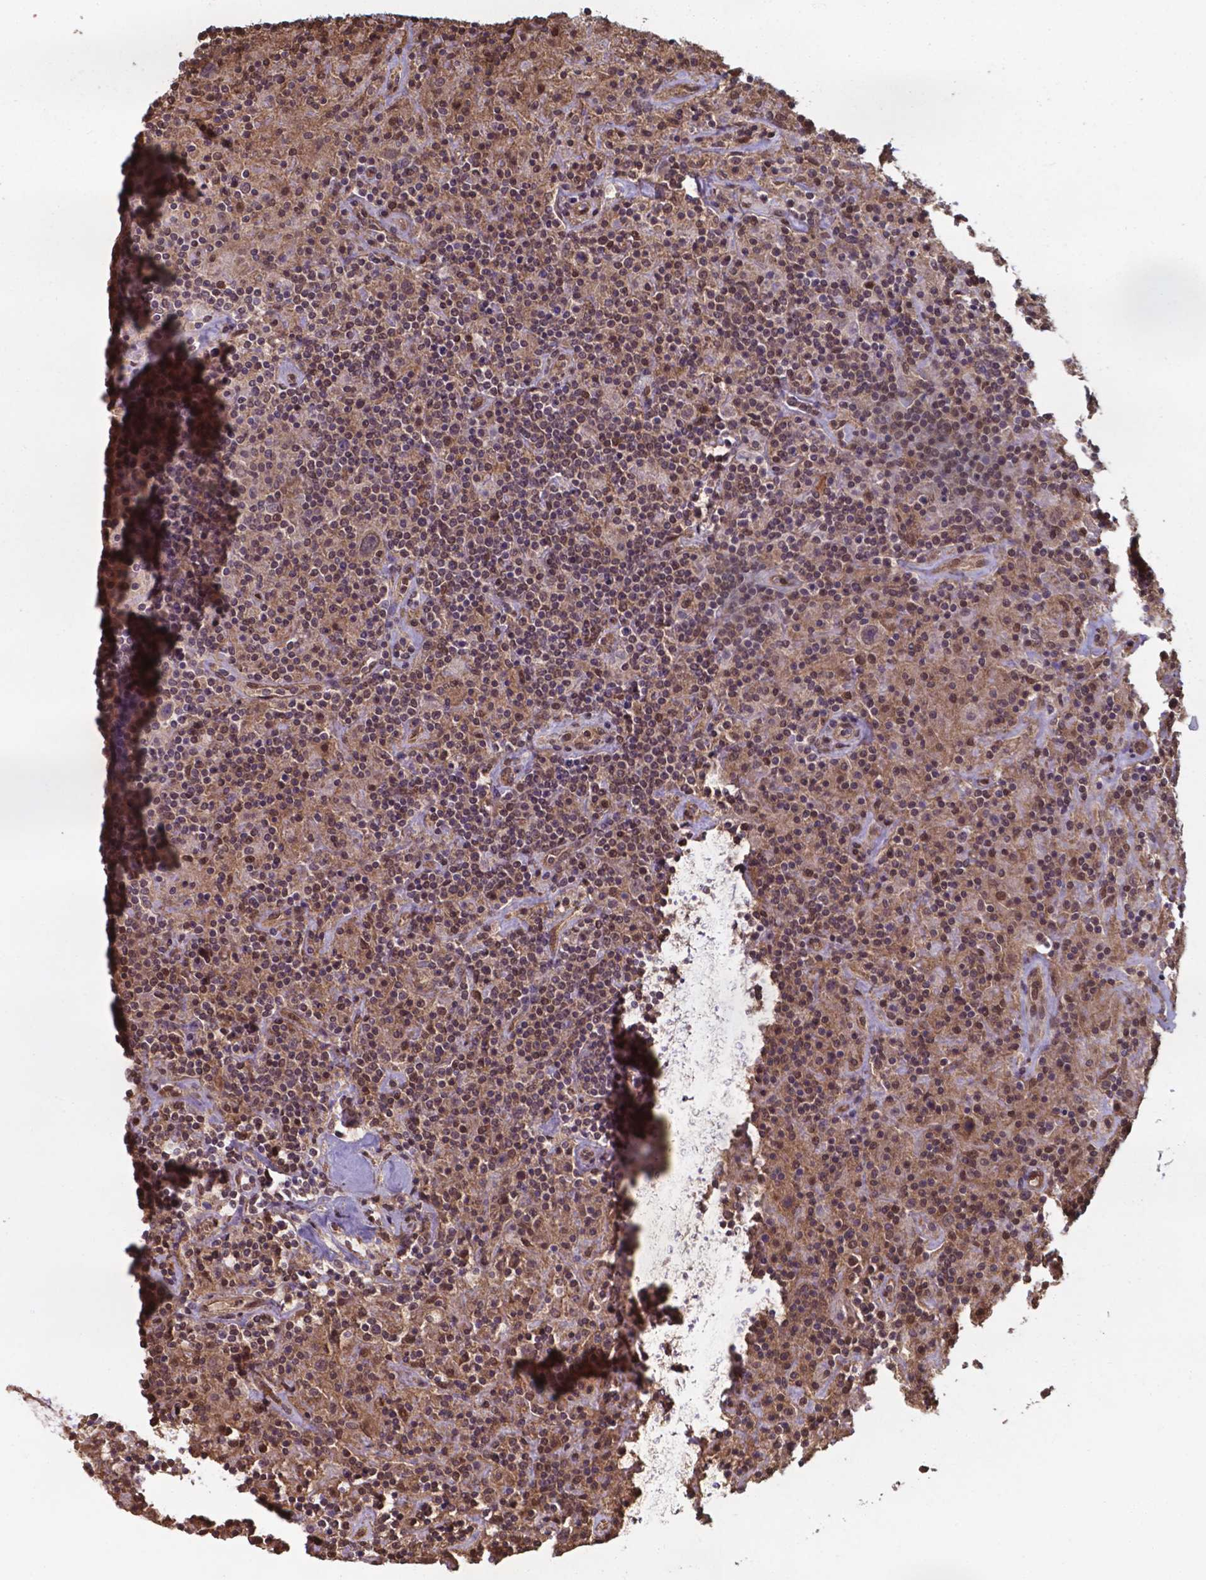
{"staining": {"intensity": "negative", "quantity": "none", "location": "none"}, "tissue": "lymphoma", "cell_type": "Tumor cells", "image_type": "cancer", "snomed": [{"axis": "morphology", "description": "Hodgkin's disease, NOS"}, {"axis": "topography", "description": "Lymph node"}], "caption": "There is no significant expression in tumor cells of Hodgkin's disease.", "gene": "CHP2", "patient": {"sex": "male", "age": 70}}